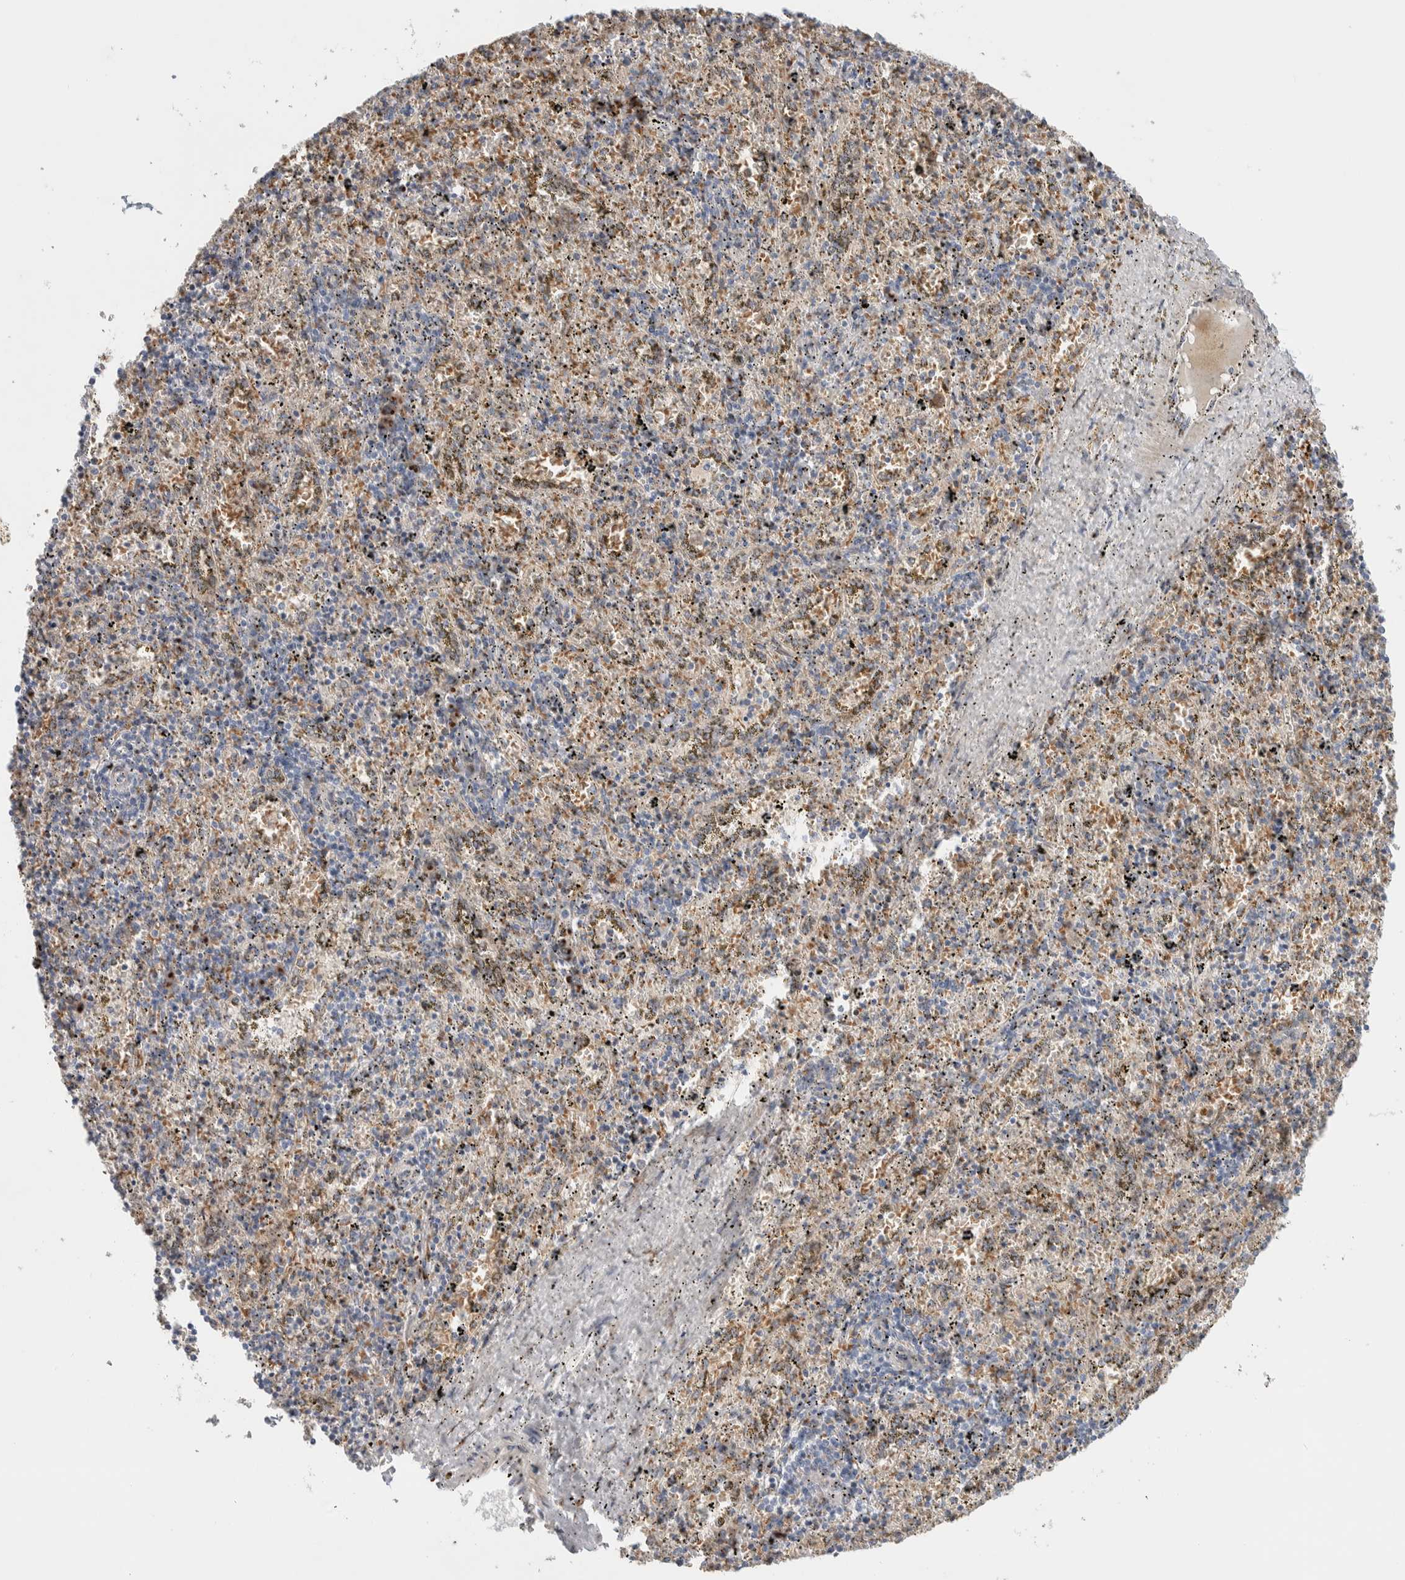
{"staining": {"intensity": "moderate", "quantity": "<25%", "location": "cytoplasmic/membranous"}, "tissue": "spleen", "cell_type": "Cells in red pulp", "image_type": "normal", "snomed": [{"axis": "morphology", "description": "Normal tissue, NOS"}, {"axis": "topography", "description": "Spleen"}], "caption": "This photomicrograph demonstrates immunohistochemistry (IHC) staining of unremarkable human spleen, with low moderate cytoplasmic/membranous staining in approximately <25% of cells in red pulp.", "gene": "SLC38A10", "patient": {"sex": "male", "age": 11}}